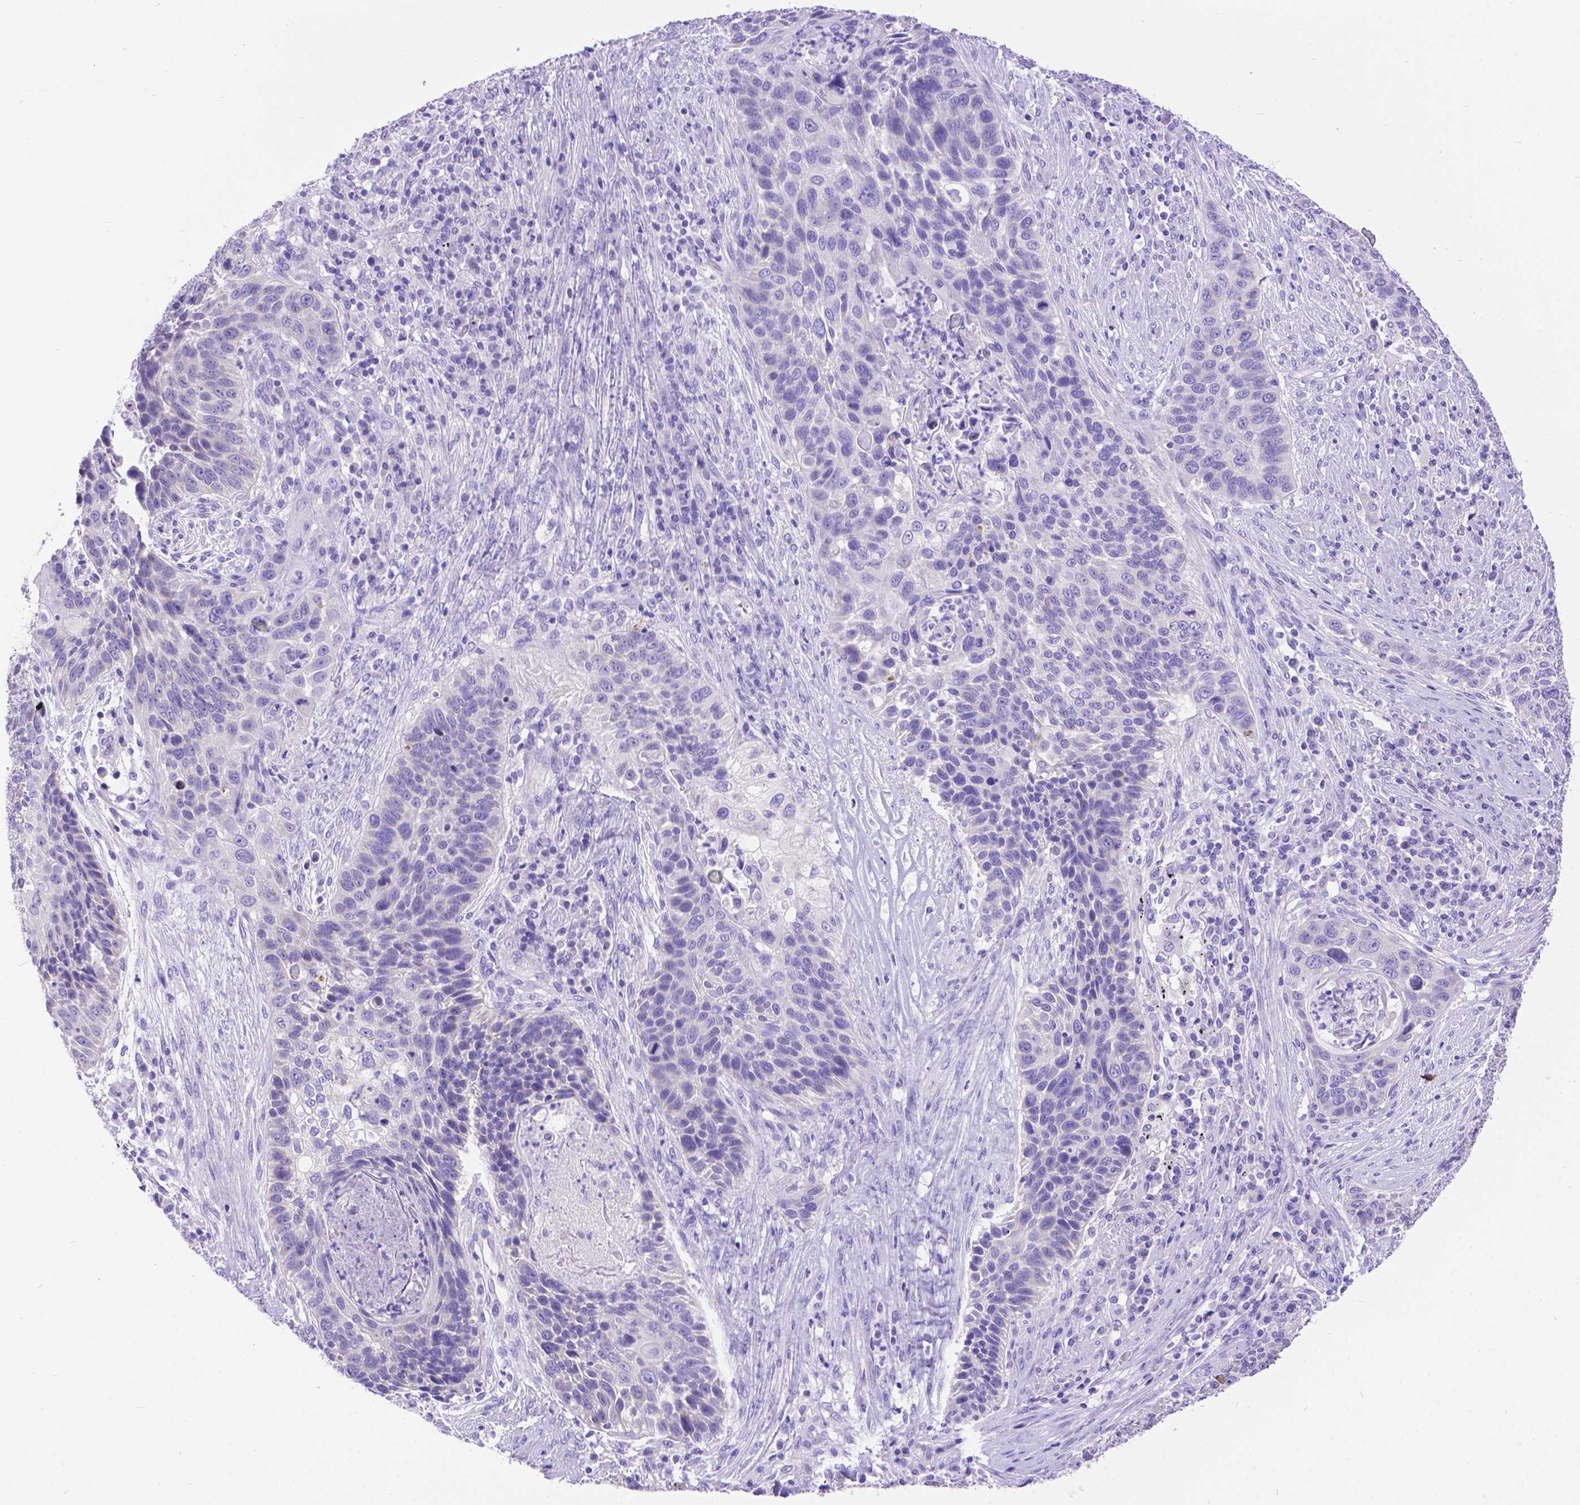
{"staining": {"intensity": "negative", "quantity": "none", "location": "none"}, "tissue": "lung cancer", "cell_type": "Tumor cells", "image_type": "cancer", "snomed": [{"axis": "morphology", "description": "Squamous cell carcinoma, NOS"}, {"axis": "morphology", "description": "Squamous cell carcinoma, metastatic, NOS"}, {"axis": "topography", "description": "Lung"}, {"axis": "topography", "description": "Pleura, NOS"}], "caption": "A high-resolution micrograph shows IHC staining of lung squamous cell carcinoma, which exhibits no significant expression in tumor cells.", "gene": "DHRS2", "patient": {"sex": "male", "age": 72}}